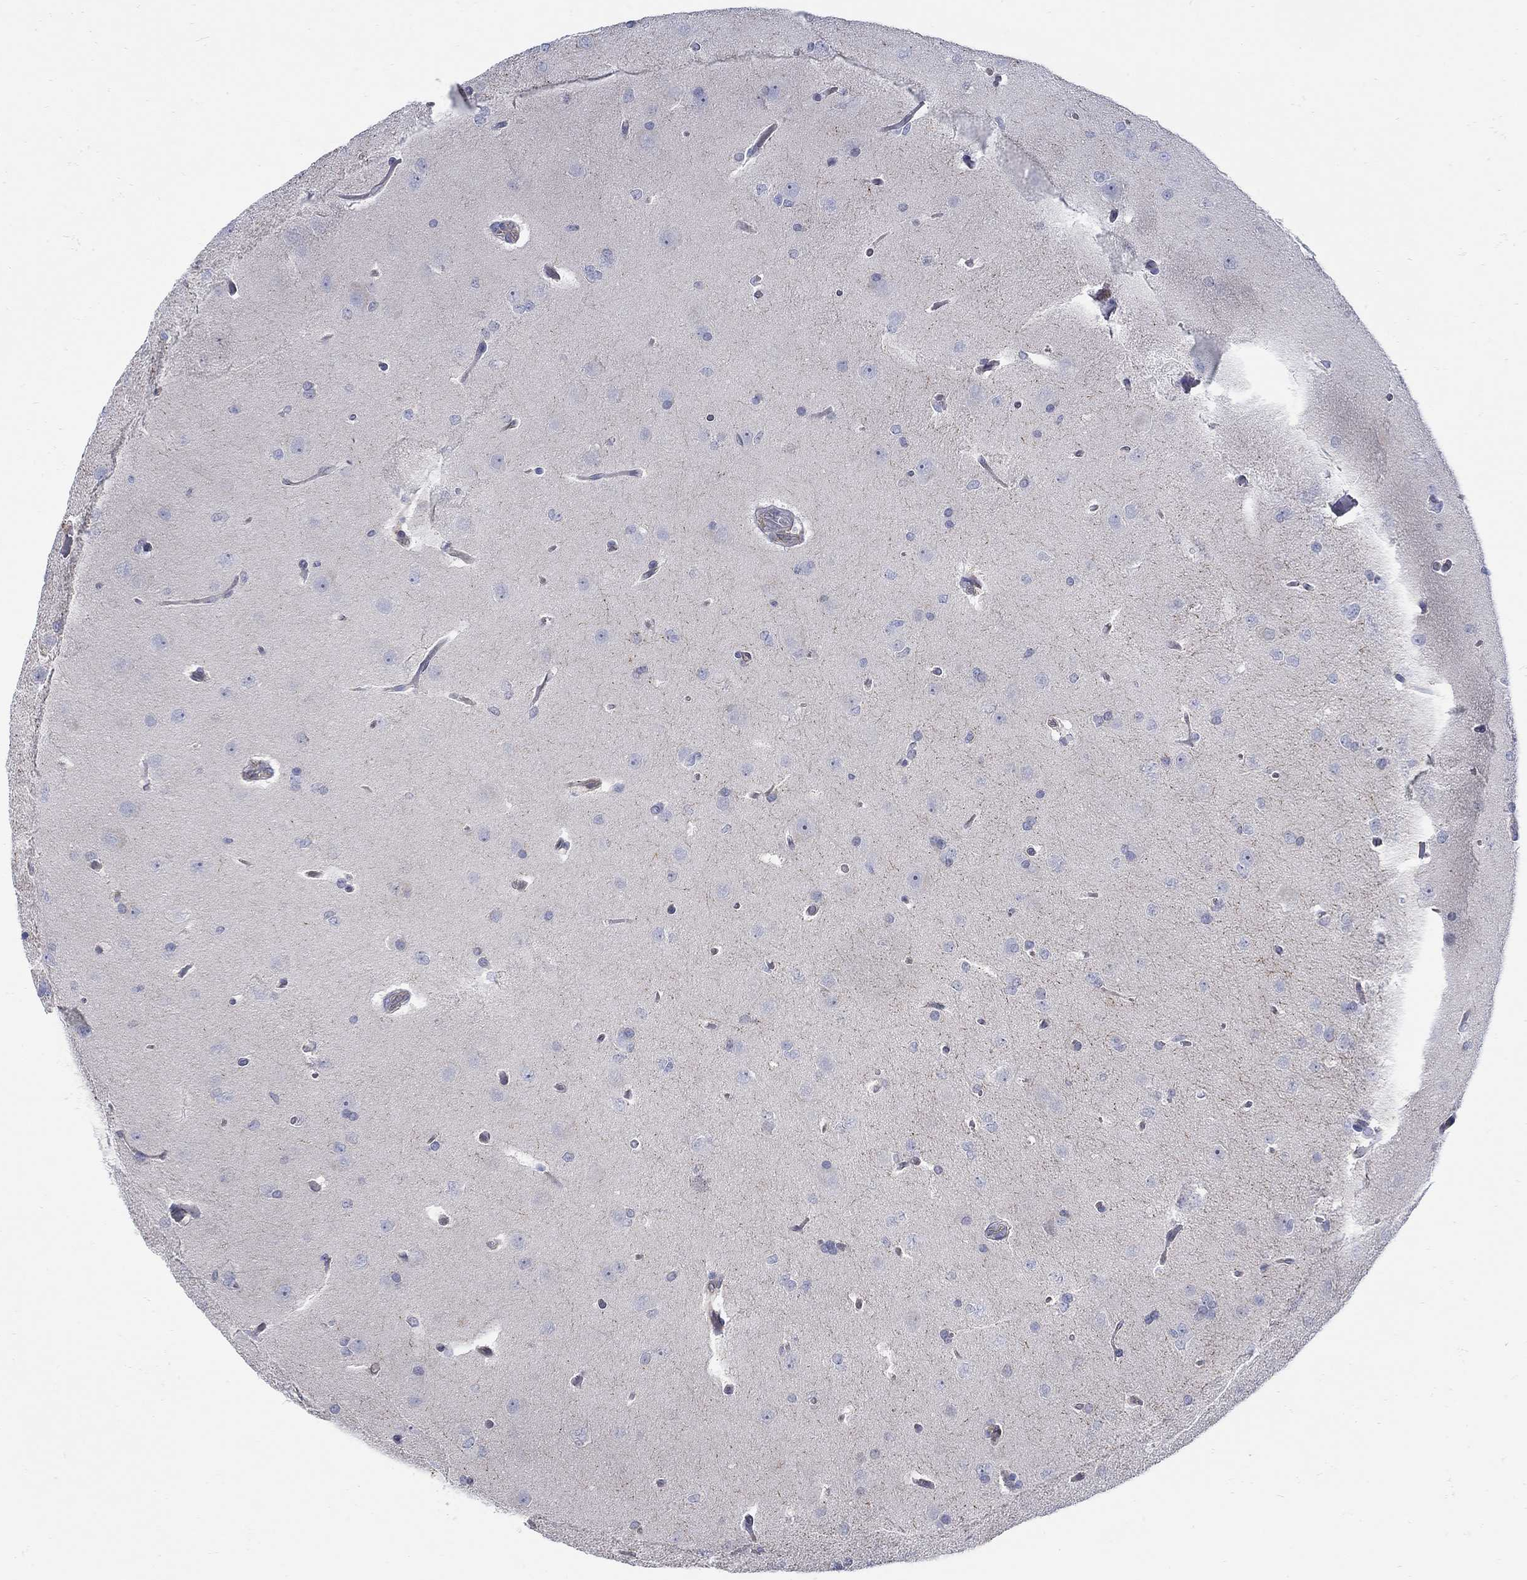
{"staining": {"intensity": "negative", "quantity": "none", "location": "none"}, "tissue": "glioma", "cell_type": "Tumor cells", "image_type": "cancer", "snomed": [{"axis": "morphology", "description": "Glioma, malignant, Low grade"}, {"axis": "topography", "description": "Brain"}], "caption": "Immunohistochemical staining of malignant glioma (low-grade) reveals no significant staining in tumor cells. (Stains: DAB (3,3'-diaminobenzidine) immunohistochemistry (IHC) with hematoxylin counter stain, Microscopy: brightfield microscopy at high magnification).", "gene": "TEKT3", "patient": {"sex": "female", "age": 32}}